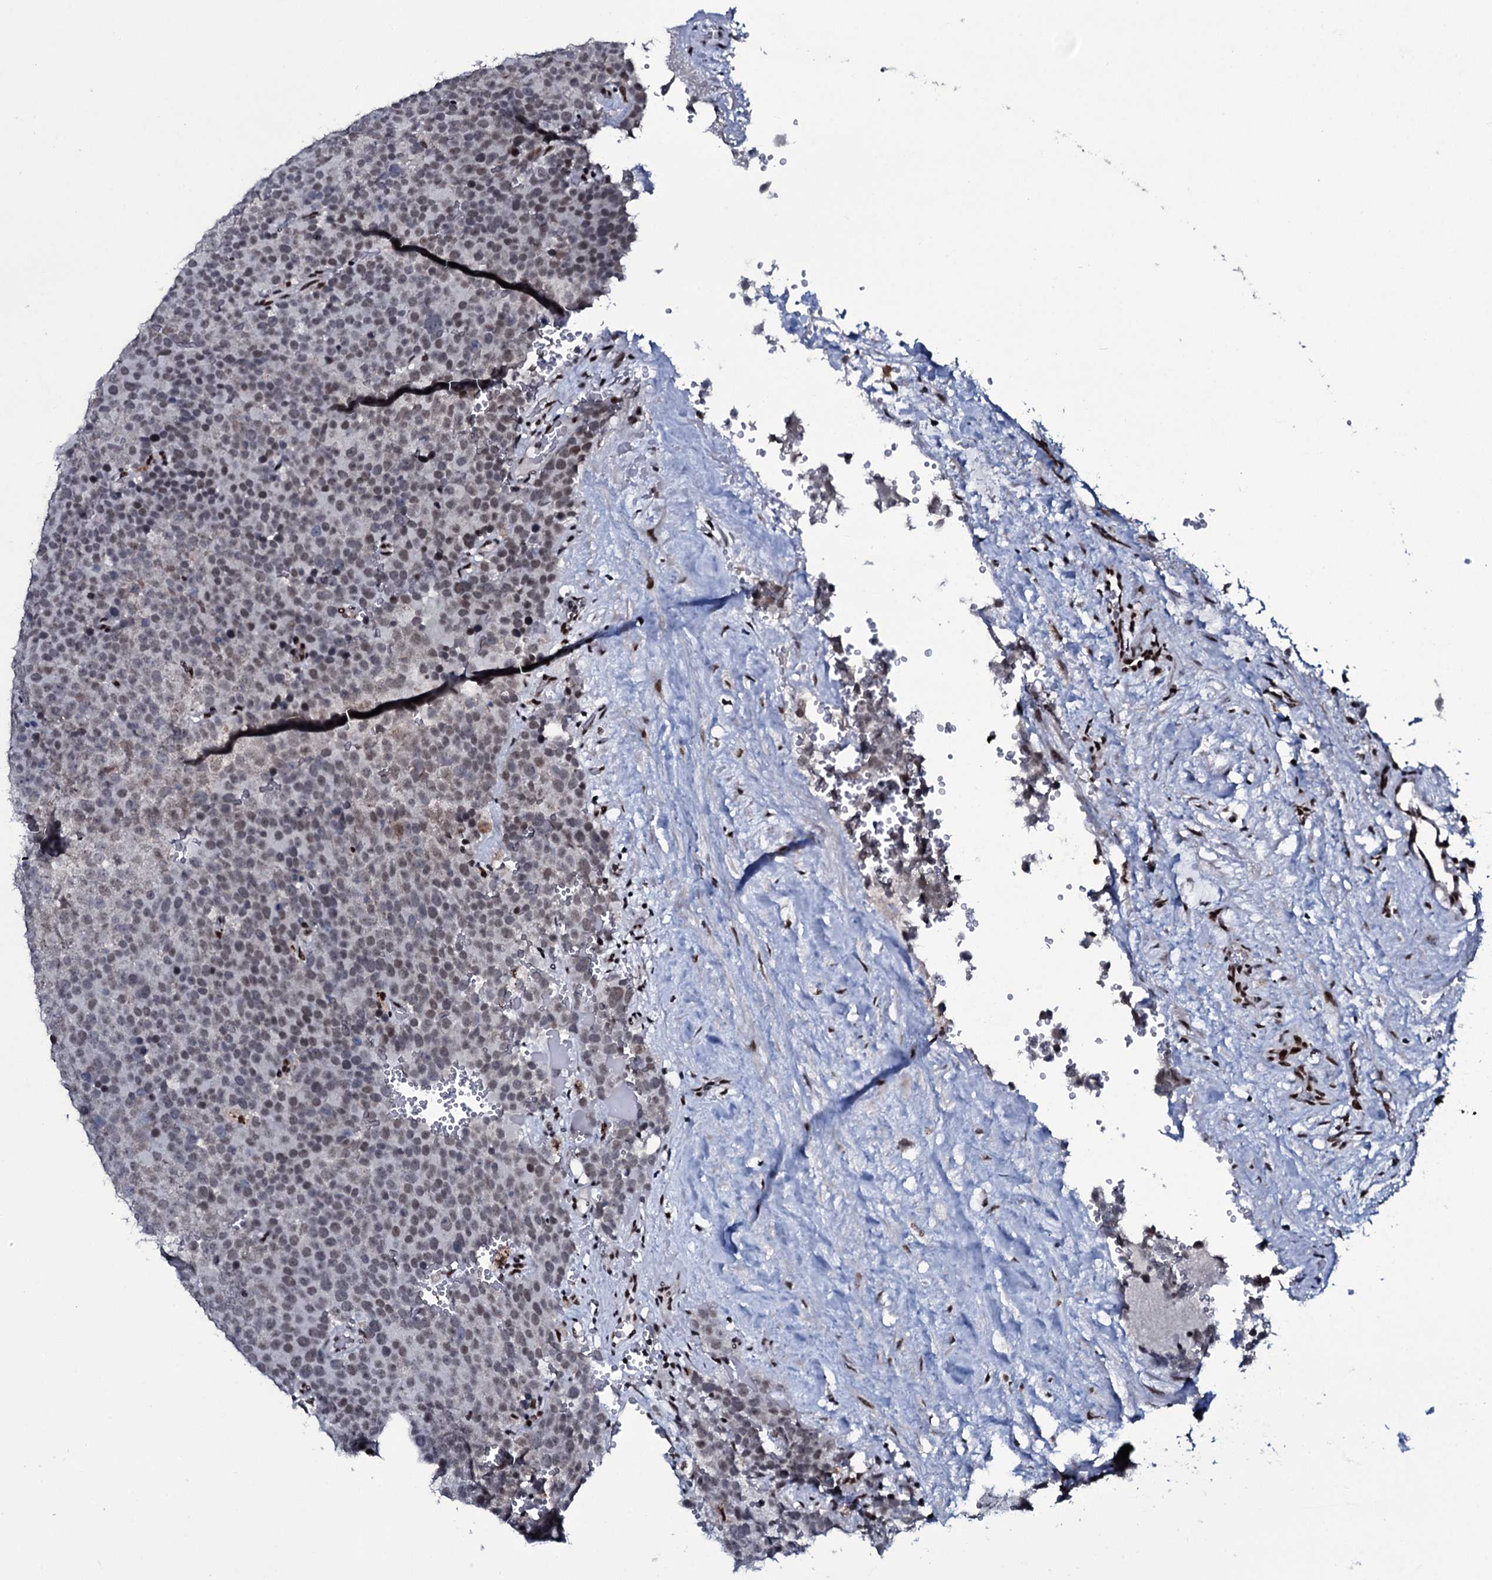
{"staining": {"intensity": "weak", "quantity": "<25%", "location": "nuclear"}, "tissue": "testis cancer", "cell_type": "Tumor cells", "image_type": "cancer", "snomed": [{"axis": "morphology", "description": "Seminoma, NOS"}, {"axis": "topography", "description": "Testis"}], "caption": "Protein analysis of testis seminoma shows no significant positivity in tumor cells. (DAB (3,3'-diaminobenzidine) immunohistochemistry visualized using brightfield microscopy, high magnification).", "gene": "ZMIZ2", "patient": {"sex": "male", "age": 71}}